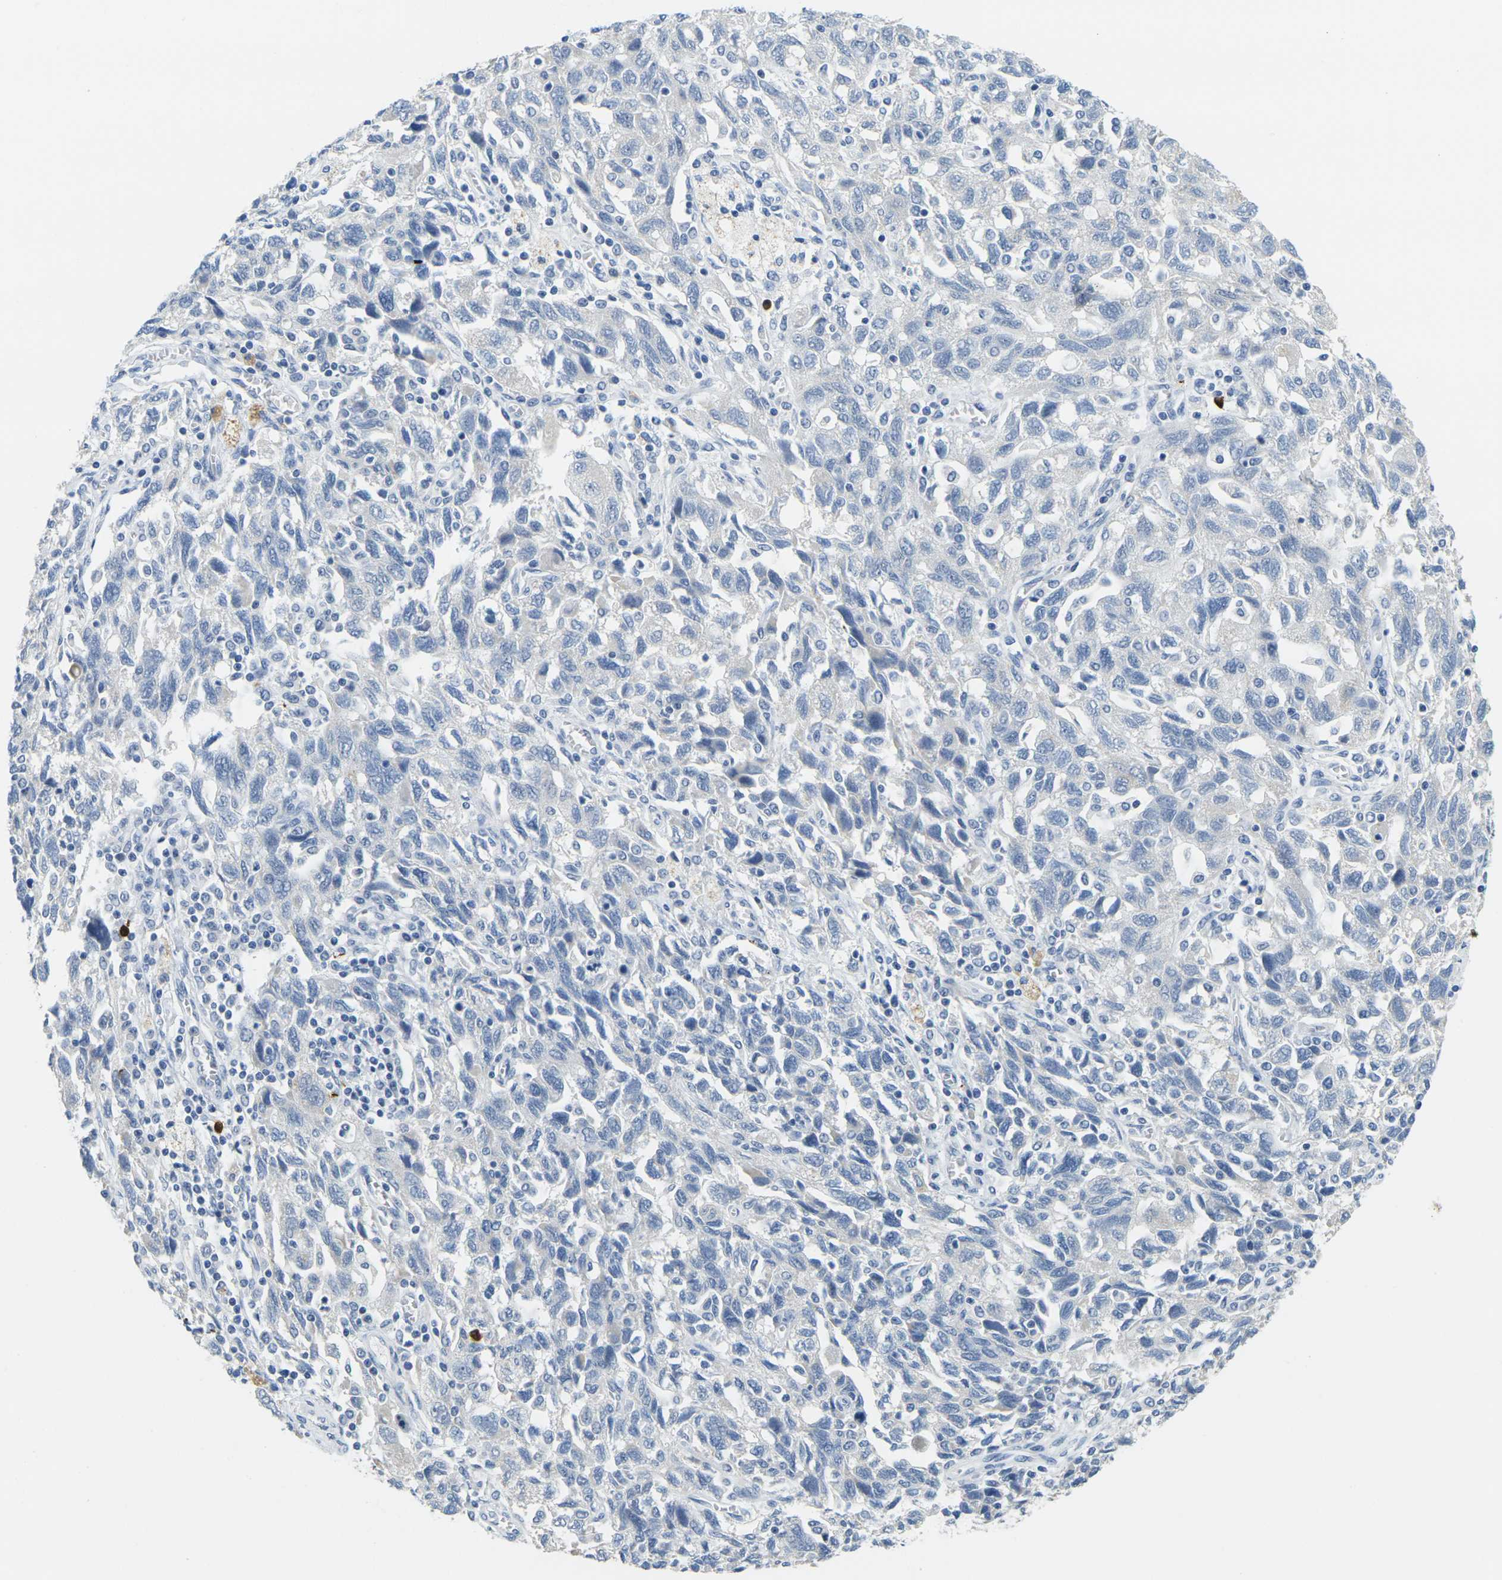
{"staining": {"intensity": "negative", "quantity": "none", "location": "none"}, "tissue": "ovarian cancer", "cell_type": "Tumor cells", "image_type": "cancer", "snomed": [{"axis": "morphology", "description": "Carcinoma, NOS"}, {"axis": "morphology", "description": "Cystadenocarcinoma, serous, NOS"}, {"axis": "topography", "description": "Ovary"}], "caption": "There is no significant expression in tumor cells of ovarian carcinoma. Brightfield microscopy of IHC stained with DAB (brown) and hematoxylin (blue), captured at high magnification.", "gene": "GPR15", "patient": {"sex": "female", "age": 69}}